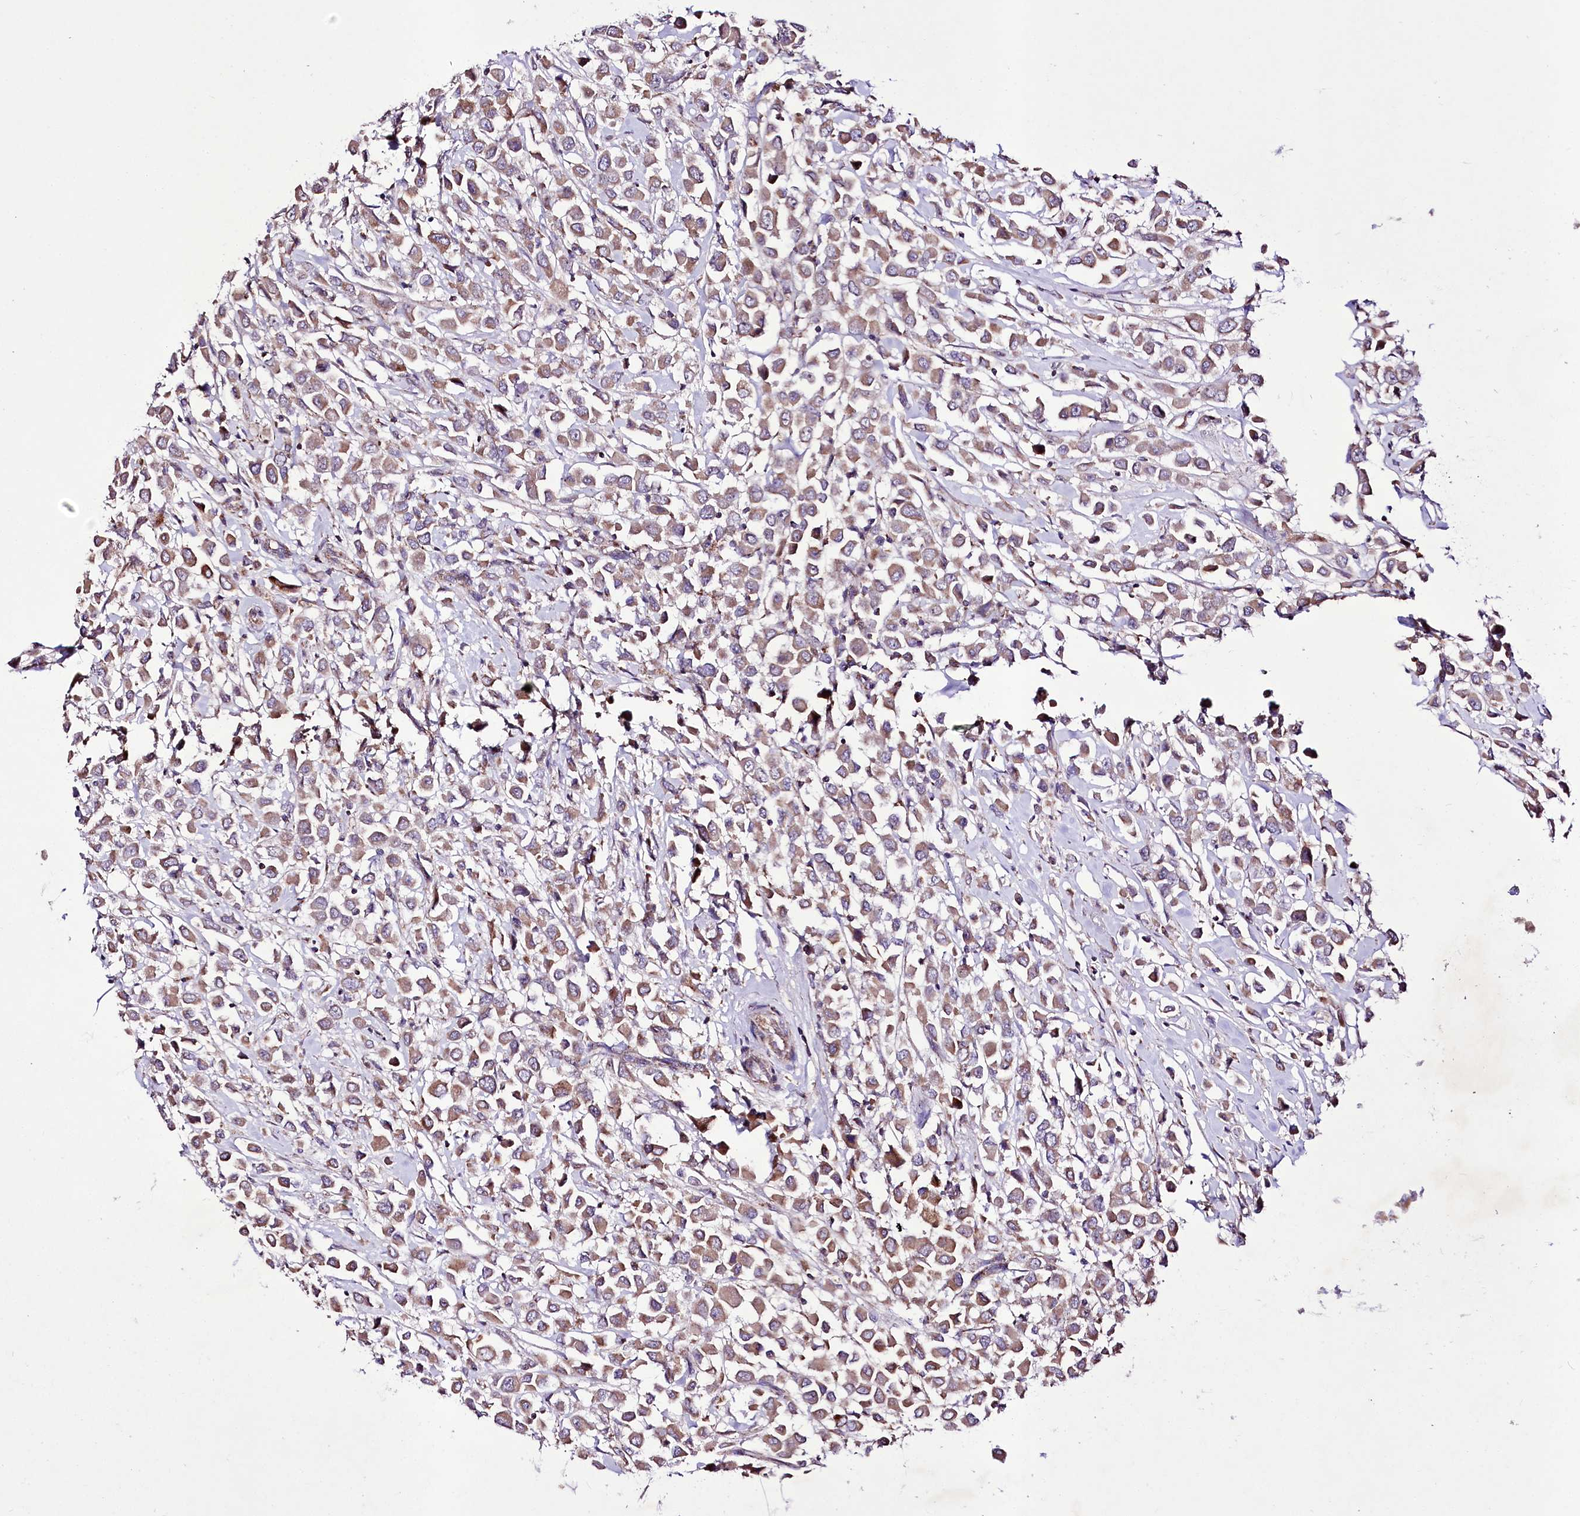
{"staining": {"intensity": "moderate", "quantity": ">75%", "location": "cytoplasmic/membranous"}, "tissue": "breast cancer", "cell_type": "Tumor cells", "image_type": "cancer", "snomed": [{"axis": "morphology", "description": "Duct carcinoma"}, {"axis": "topography", "description": "Breast"}], "caption": "An immunohistochemistry (IHC) image of neoplastic tissue is shown. Protein staining in brown labels moderate cytoplasmic/membranous positivity in breast cancer (invasive ductal carcinoma) within tumor cells. (DAB (3,3'-diaminobenzidine) IHC with brightfield microscopy, high magnification).", "gene": "ATE1", "patient": {"sex": "female", "age": 61}}